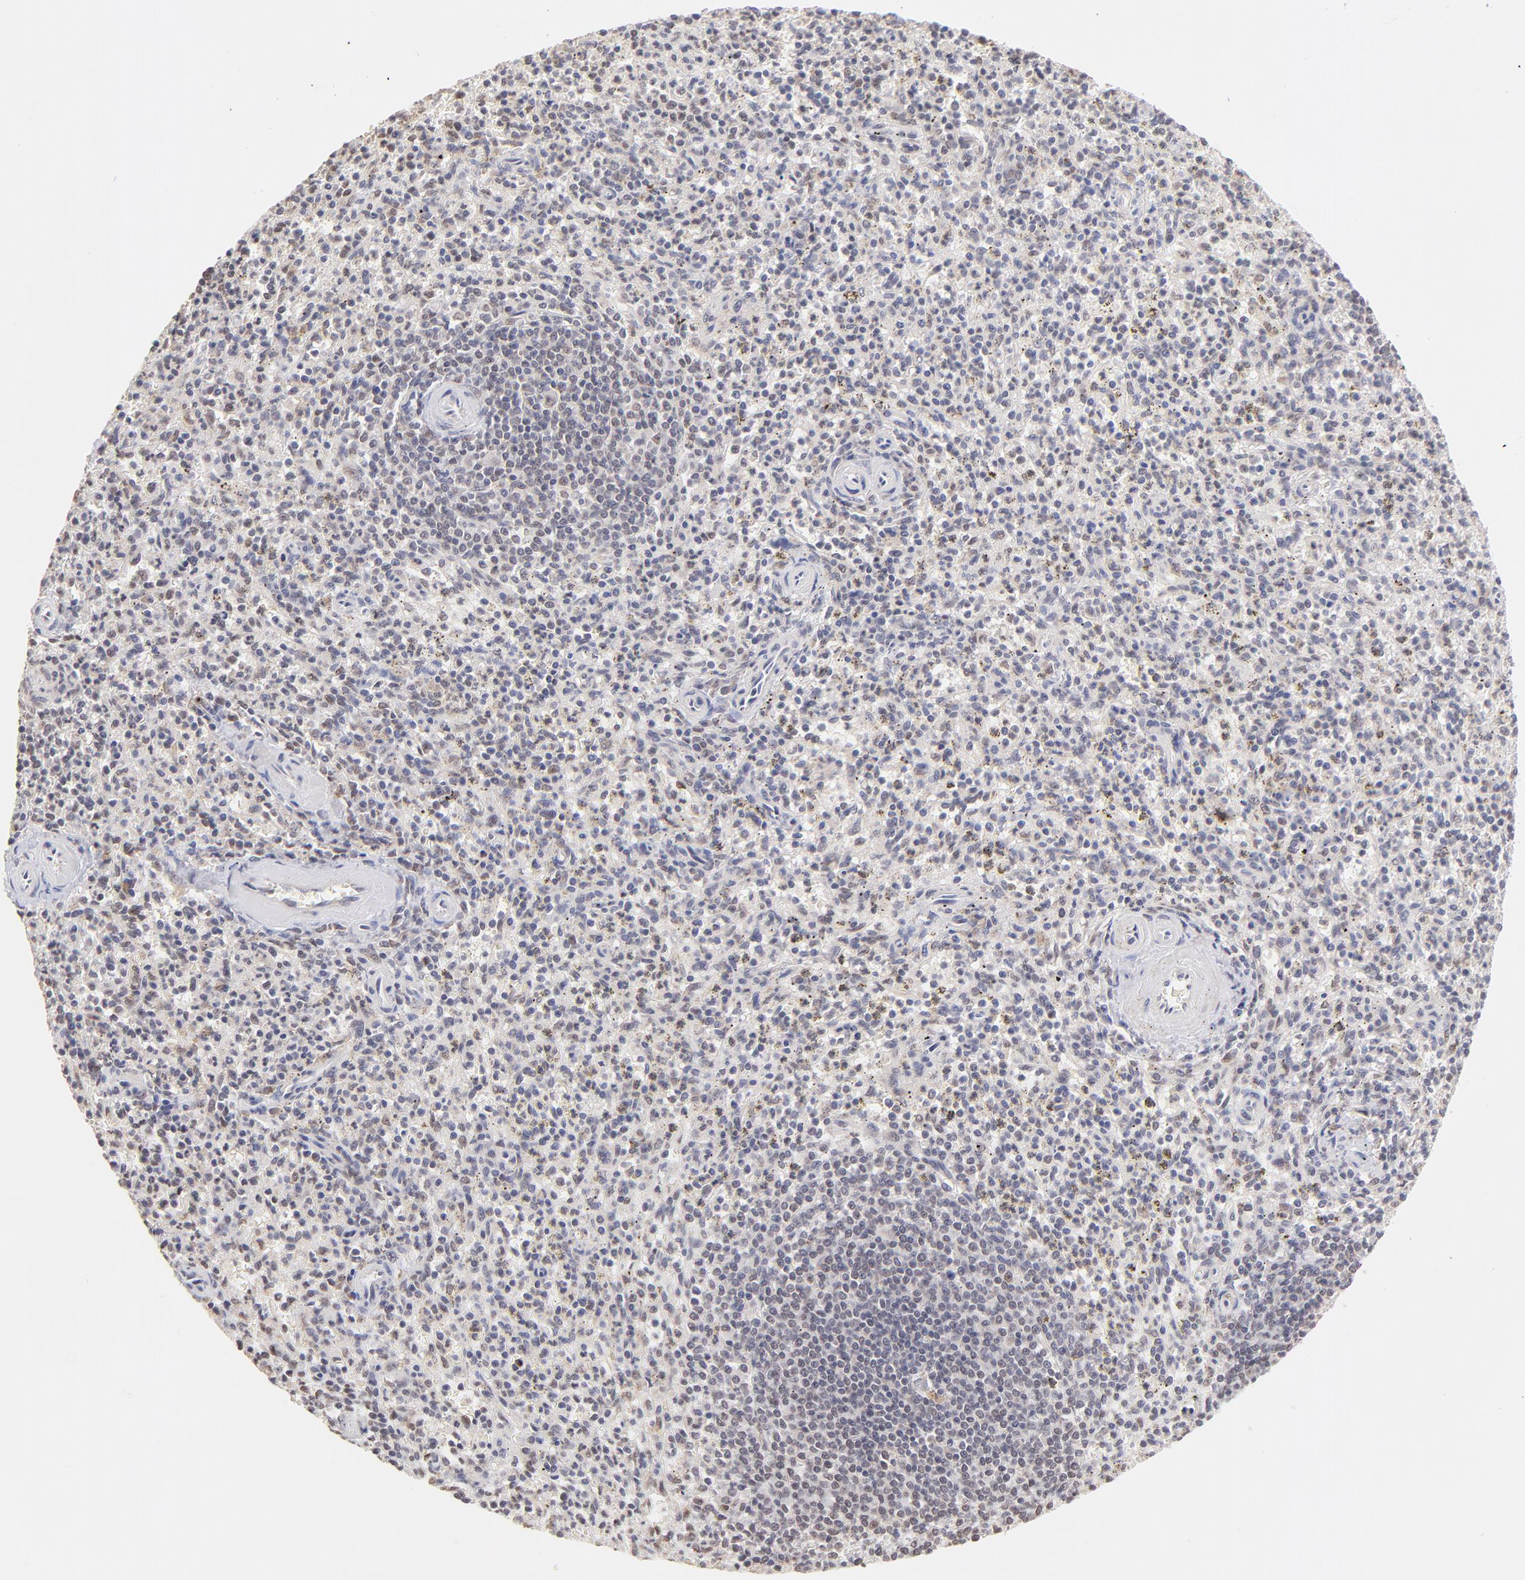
{"staining": {"intensity": "weak", "quantity": "25%-75%", "location": "nuclear"}, "tissue": "spleen", "cell_type": "Cells in red pulp", "image_type": "normal", "snomed": [{"axis": "morphology", "description": "Normal tissue, NOS"}, {"axis": "topography", "description": "Spleen"}], "caption": "Spleen stained with a brown dye exhibits weak nuclear positive expression in approximately 25%-75% of cells in red pulp.", "gene": "ZNF670", "patient": {"sex": "male", "age": 72}}